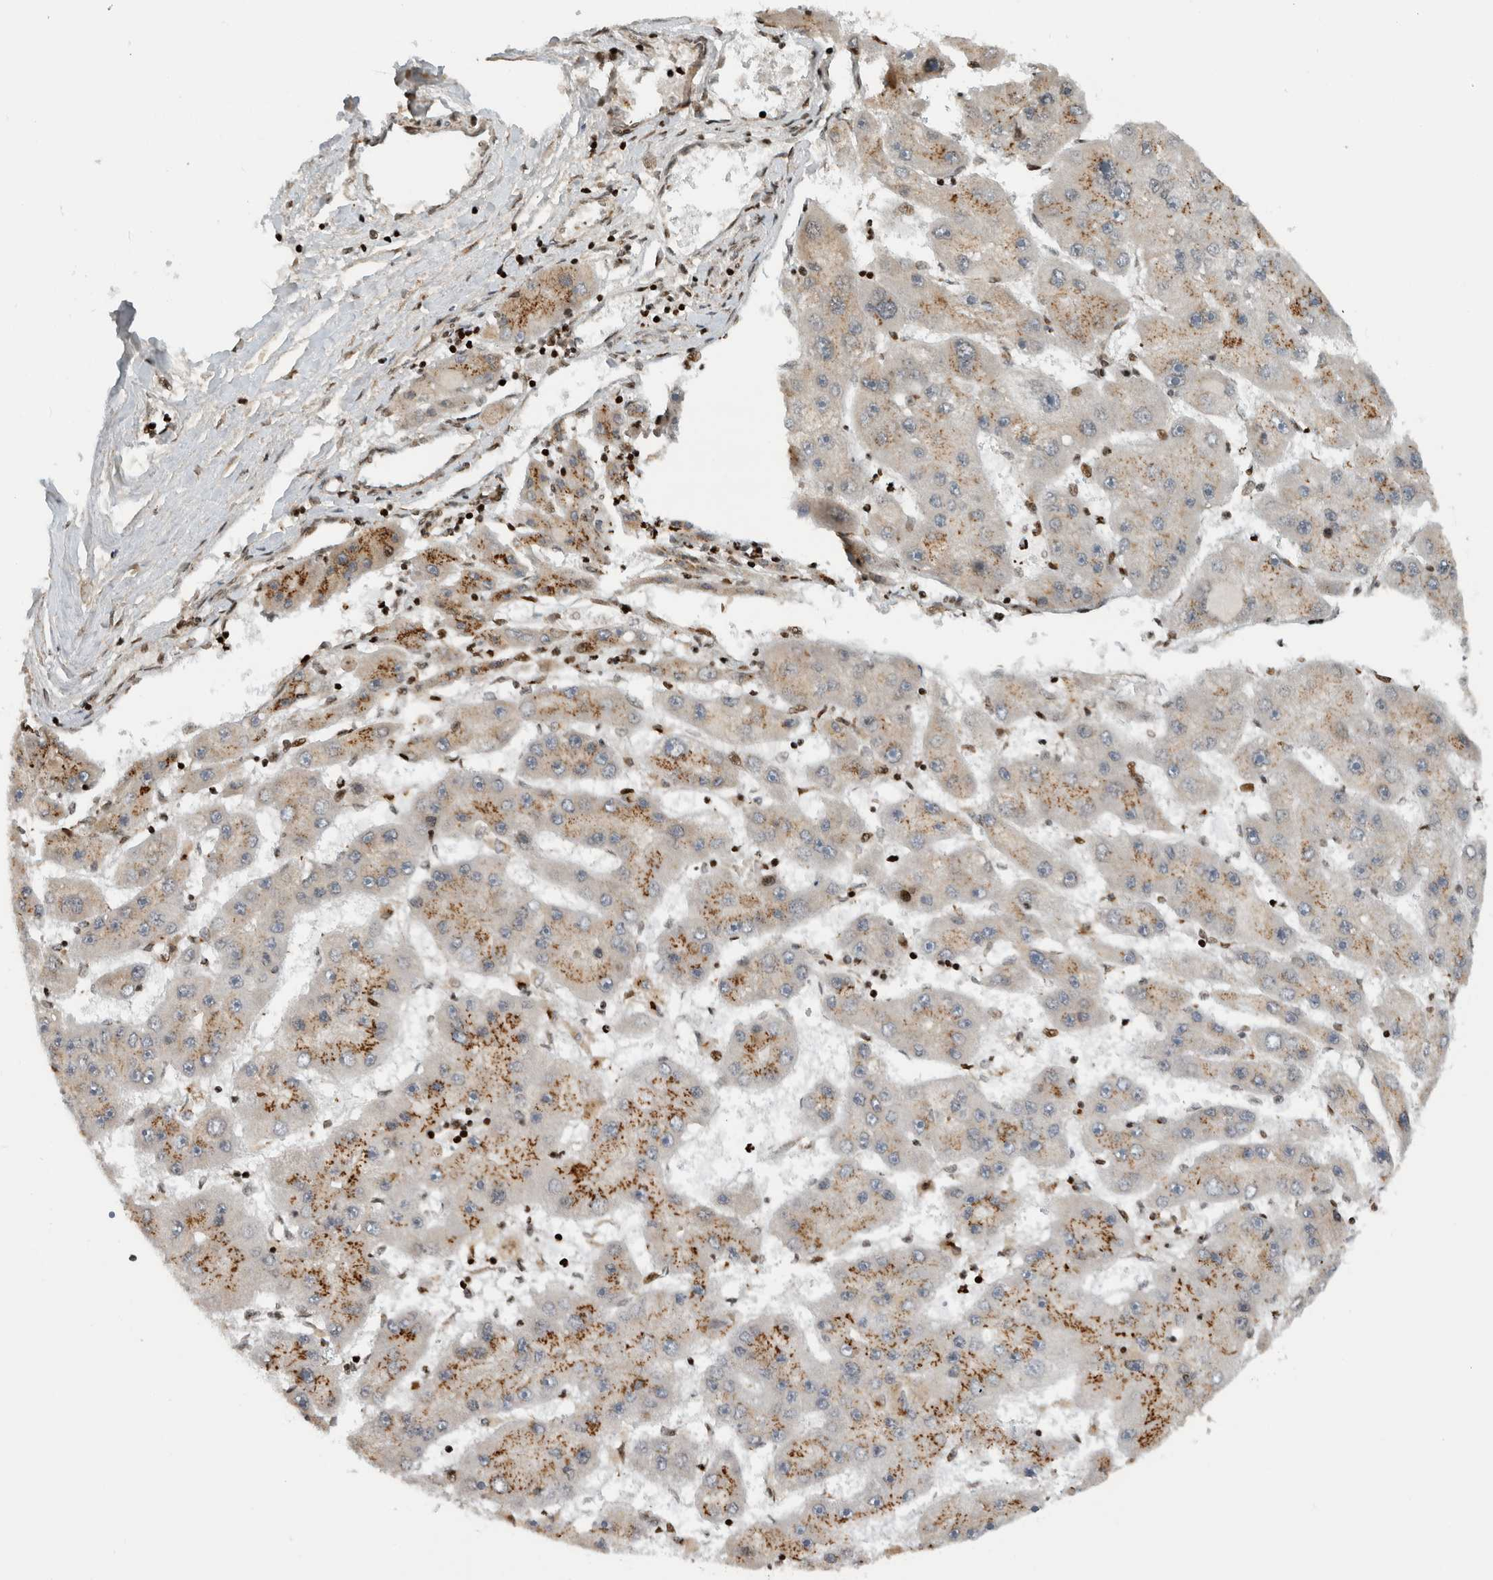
{"staining": {"intensity": "moderate", "quantity": ">75%", "location": "cytoplasmic/membranous"}, "tissue": "liver cancer", "cell_type": "Tumor cells", "image_type": "cancer", "snomed": [{"axis": "morphology", "description": "Carcinoma, Hepatocellular, NOS"}, {"axis": "topography", "description": "Liver"}], "caption": "High-magnification brightfield microscopy of liver hepatocellular carcinoma stained with DAB (3,3'-diaminobenzidine) (brown) and counterstained with hematoxylin (blue). tumor cells exhibit moderate cytoplasmic/membranous expression is identified in about>75% of cells.", "gene": "GINS4", "patient": {"sex": "female", "age": 61}}